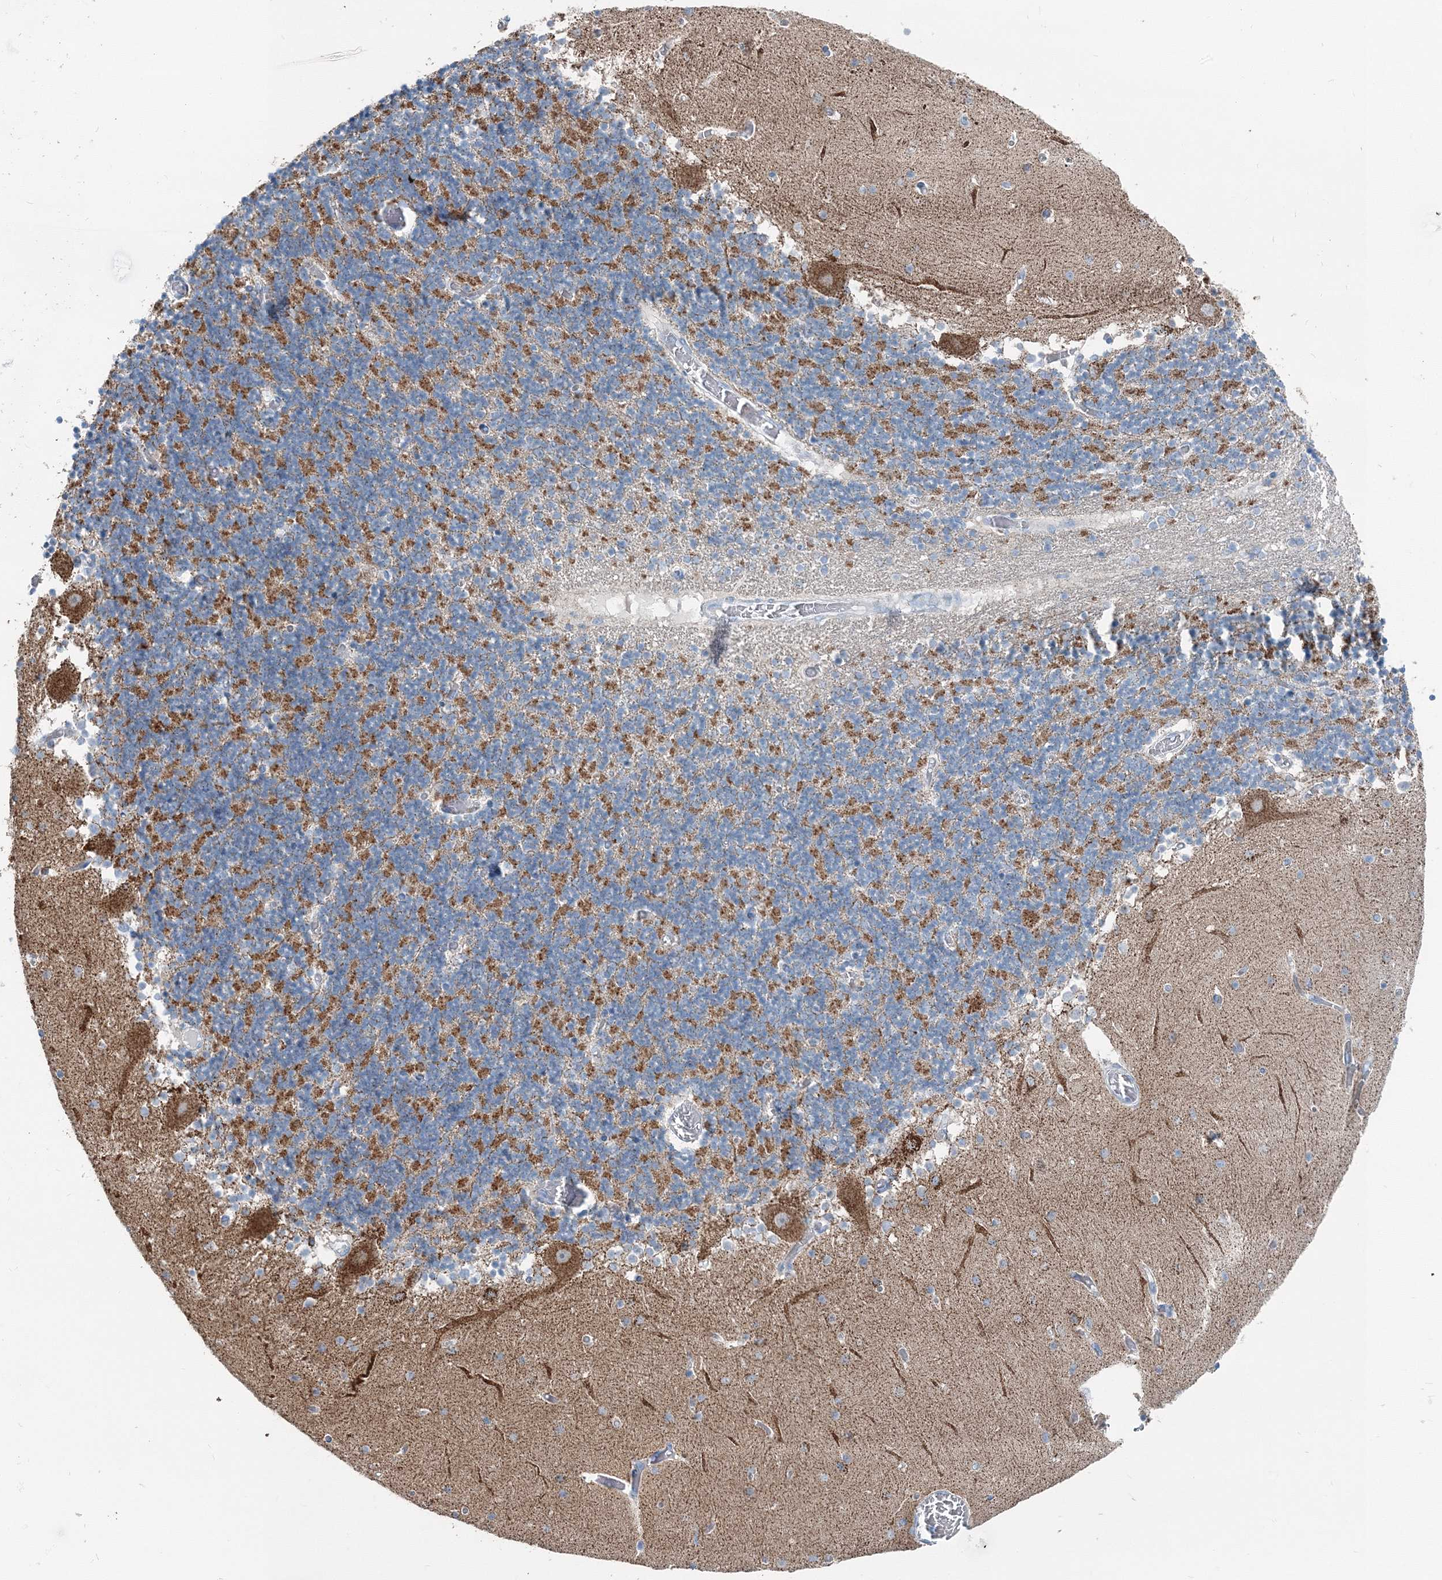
{"staining": {"intensity": "moderate", "quantity": "<25%", "location": "cytoplasmic/membranous"}, "tissue": "cerebellum", "cell_type": "Cells in granular layer", "image_type": "normal", "snomed": [{"axis": "morphology", "description": "Normal tissue, NOS"}, {"axis": "topography", "description": "Cerebellum"}], "caption": "Immunohistochemistry (IHC) (DAB (3,3'-diaminobenzidine)) staining of benign cerebellum shows moderate cytoplasmic/membranous protein positivity in approximately <25% of cells in granular layer.", "gene": "GABARAPL2", "patient": {"sex": "female", "age": 28}}